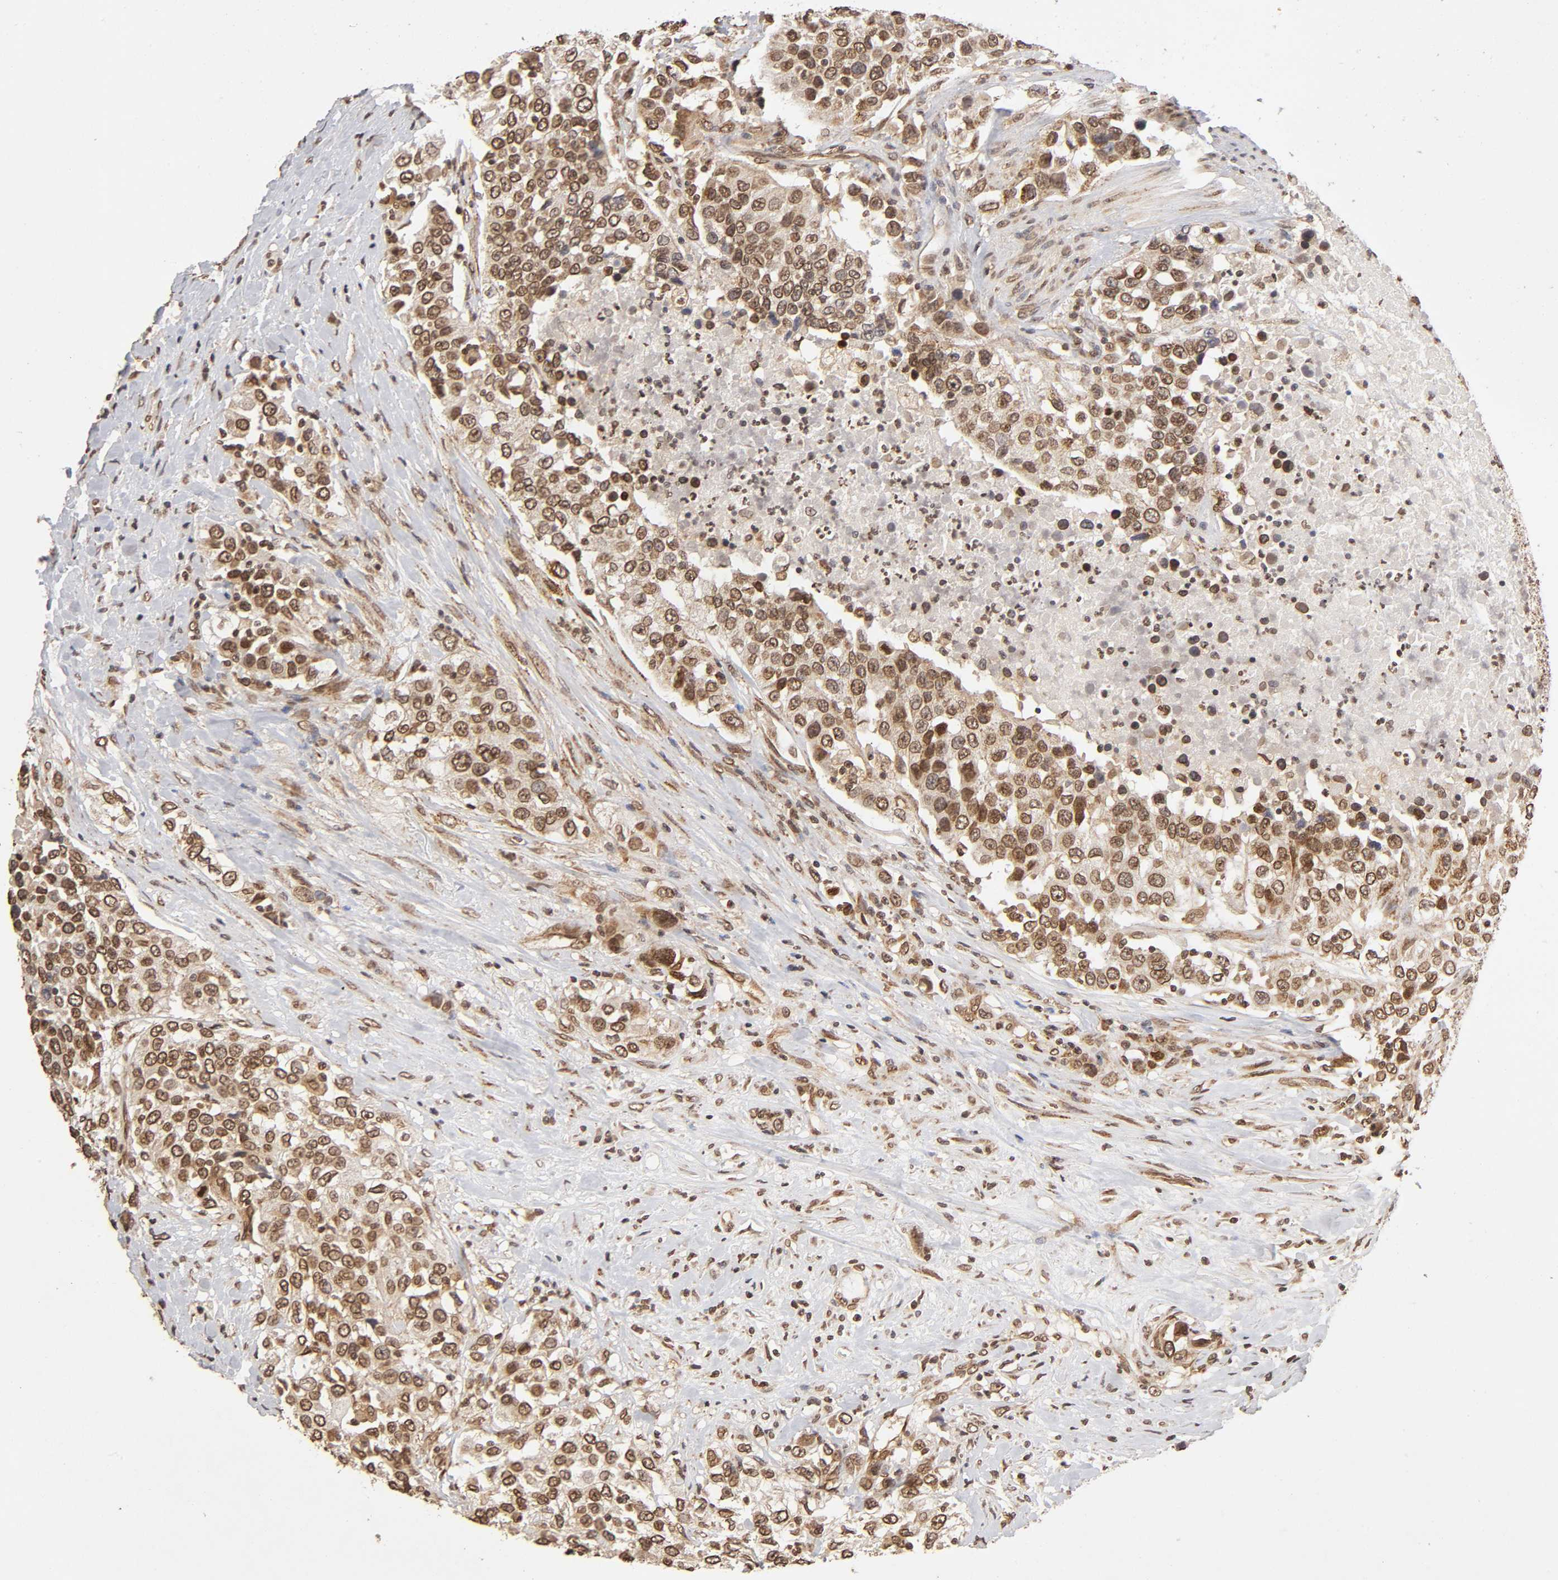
{"staining": {"intensity": "moderate", "quantity": ">75%", "location": "cytoplasmic/membranous,nuclear"}, "tissue": "urothelial cancer", "cell_type": "Tumor cells", "image_type": "cancer", "snomed": [{"axis": "morphology", "description": "Urothelial carcinoma, High grade"}, {"axis": "topography", "description": "Urinary bladder"}], "caption": "Human high-grade urothelial carcinoma stained with a brown dye reveals moderate cytoplasmic/membranous and nuclear positive positivity in about >75% of tumor cells.", "gene": "MLLT6", "patient": {"sex": "female", "age": 80}}